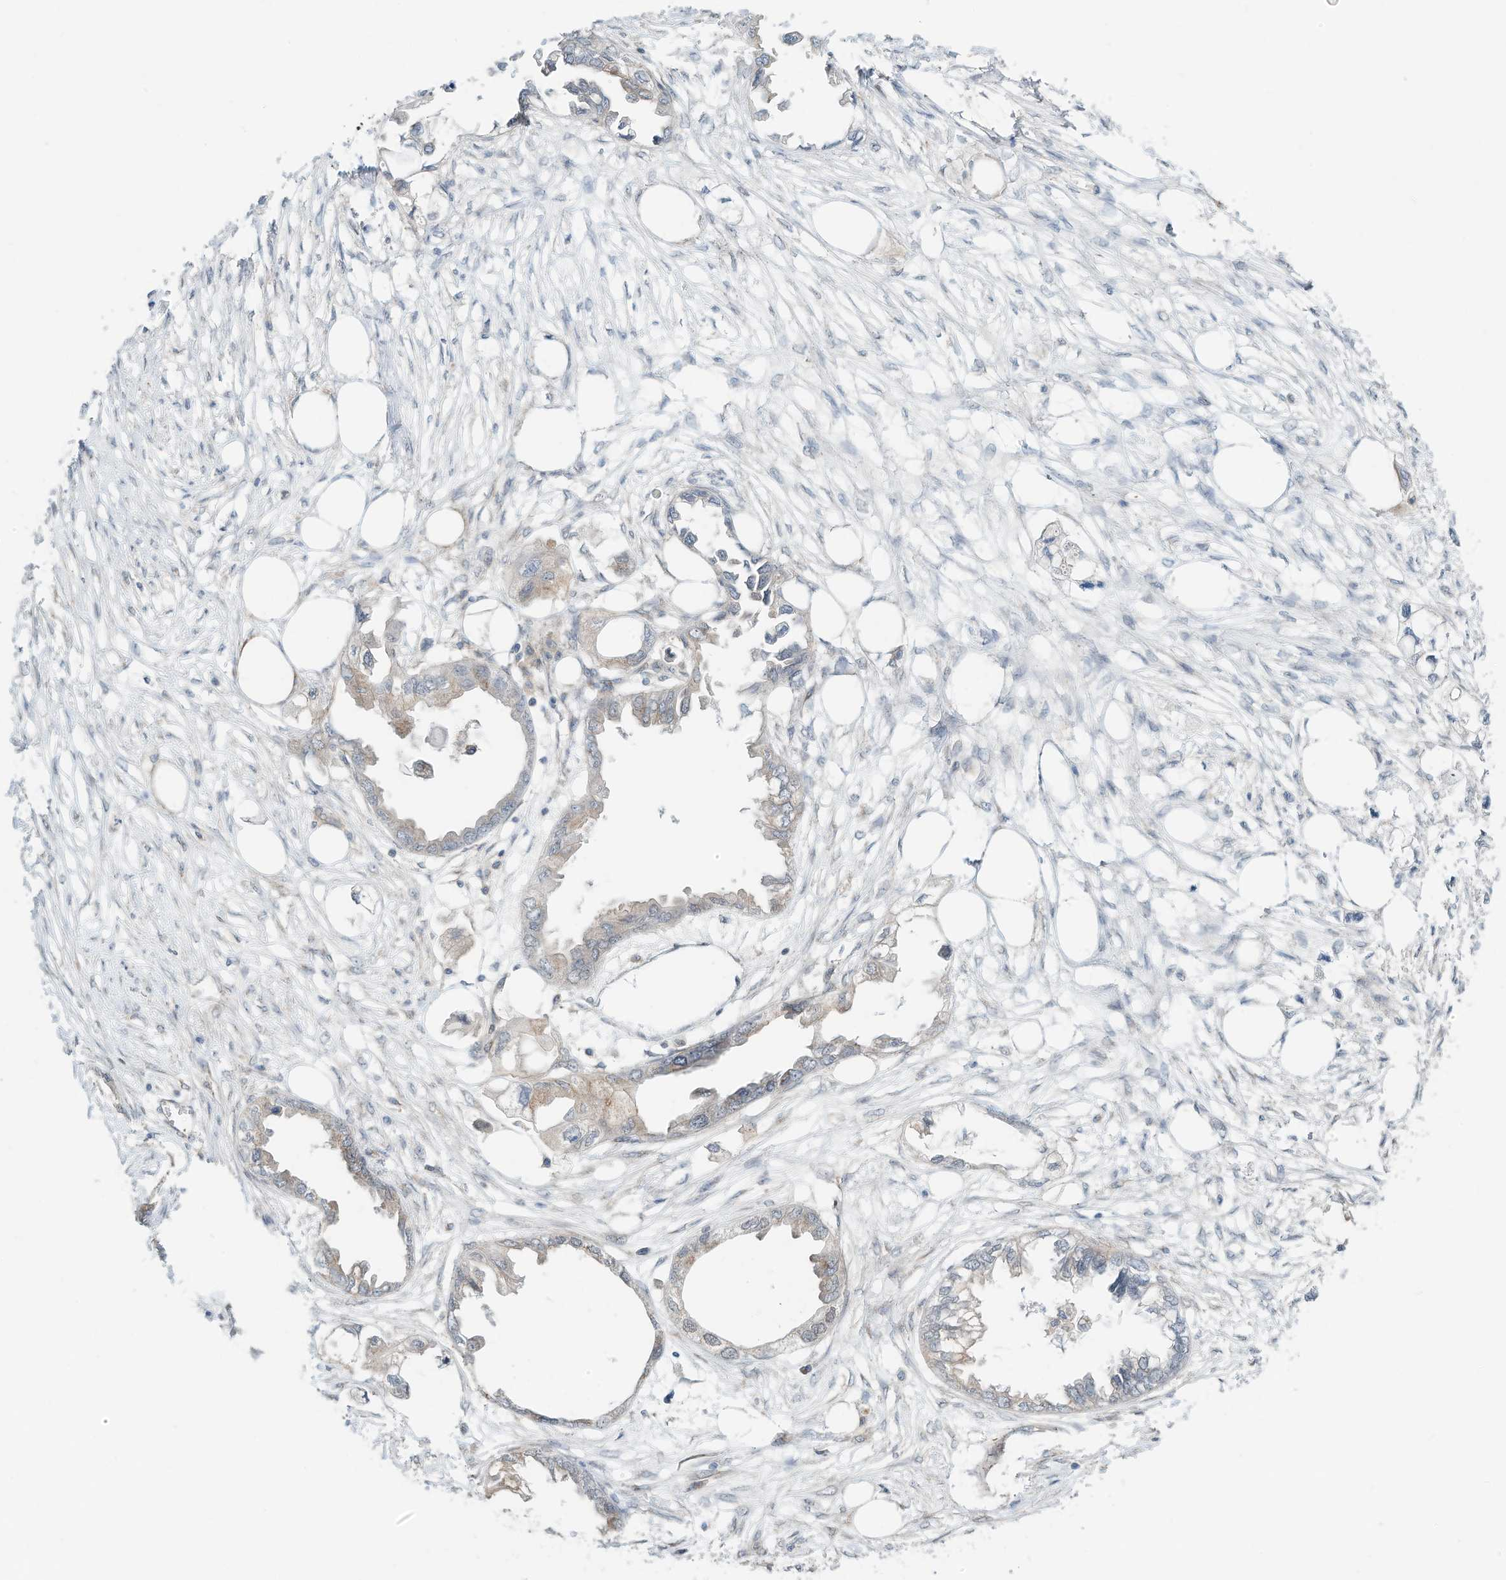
{"staining": {"intensity": "negative", "quantity": "none", "location": "none"}, "tissue": "endometrial cancer", "cell_type": "Tumor cells", "image_type": "cancer", "snomed": [{"axis": "morphology", "description": "Adenocarcinoma, NOS"}, {"axis": "morphology", "description": "Adenocarcinoma, metastatic, NOS"}, {"axis": "topography", "description": "Adipose tissue"}, {"axis": "topography", "description": "Endometrium"}], "caption": "Immunohistochemical staining of adenocarcinoma (endometrial) demonstrates no significant staining in tumor cells.", "gene": "CUX1", "patient": {"sex": "female", "age": 67}}